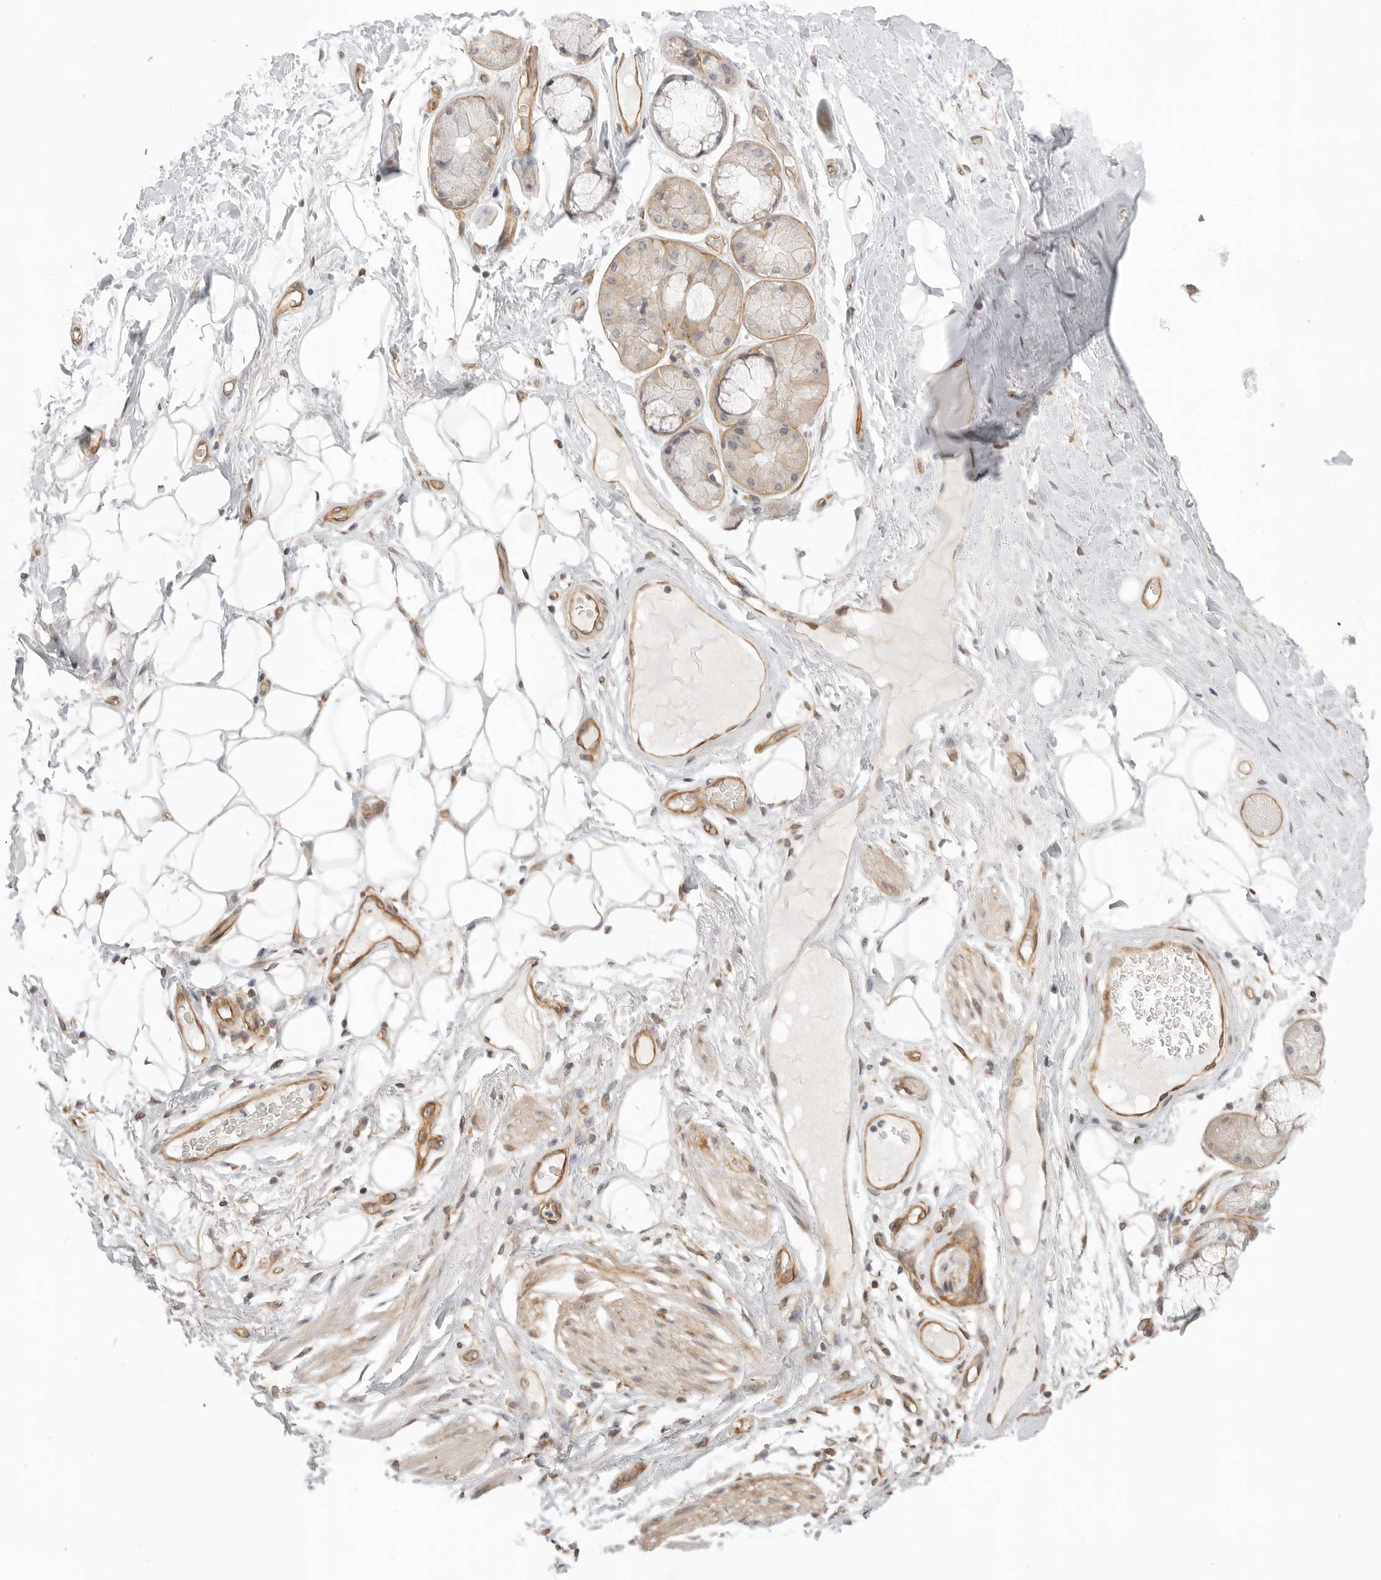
{"staining": {"intensity": "negative", "quantity": "none", "location": "none"}, "tissue": "adipose tissue", "cell_type": "Adipocytes", "image_type": "normal", "snomed": [{"axis": "morphology", "description": "Normal tissue, NOS"}, {"axis": "topography", "description": "Bronchus"}], "caption": "Adipocytes are negative for protein expression in benign human adipose tissue.", "gene": "ATOH7", "patient": {"sex": "male", "age": 66}}